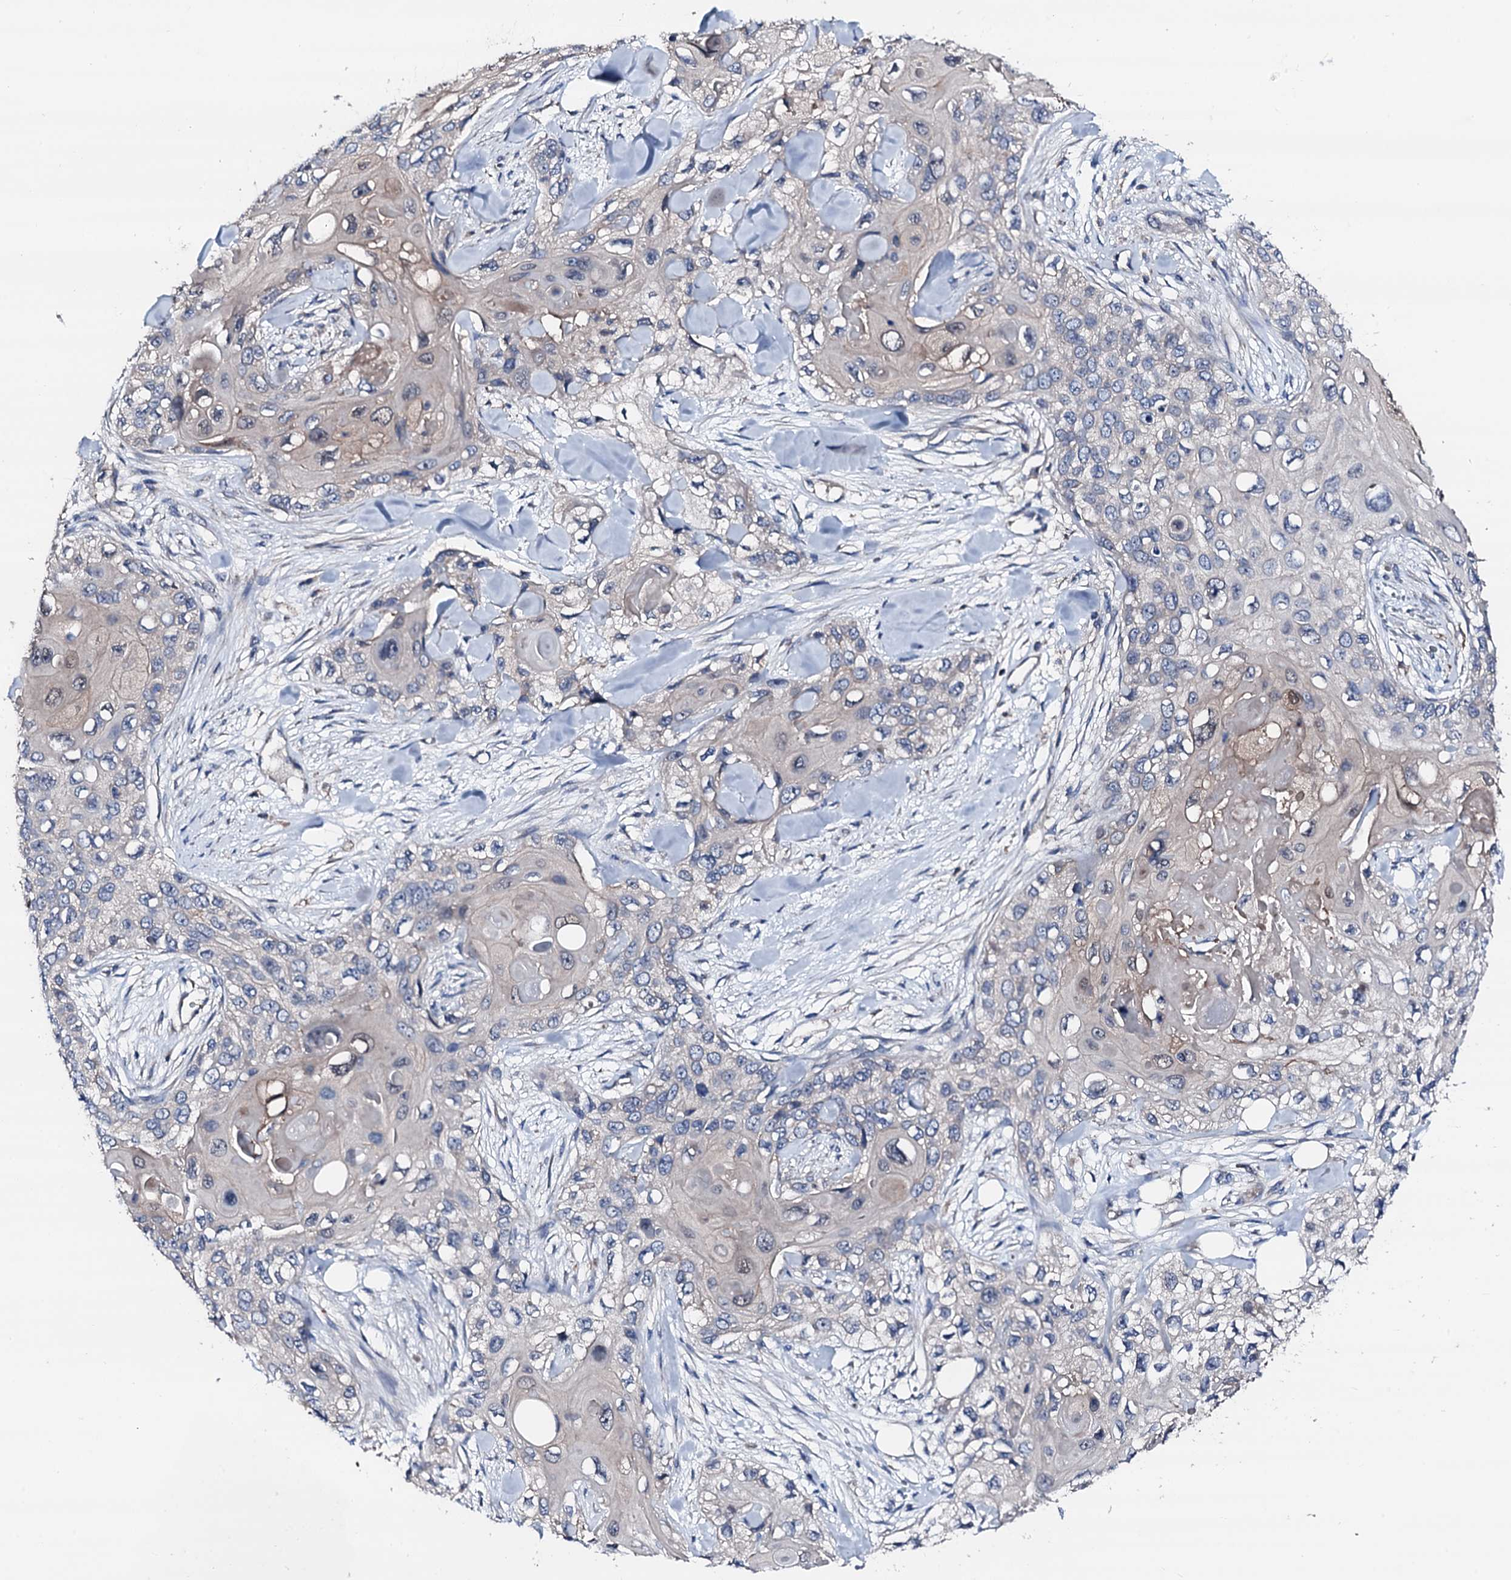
{"staining": {"intensity": "weak", "quantity": "<25%", "location": "cytoplasmic/membranous"}, "tissue": "skin cancer", "cell_type": "Tumor cells", "image_type": "cancer", "snomed": [{"axis": "morphology", "description": "Normal tissue, NOS"}, {"axis": "morphology", "description": "Squamous cell carcinoma, NOS"}, {"axis": "topography", "description": "Skin"}], "caption": "This is an immunohistochemistry (IHC) photomicrograph of human squamous cell carcinoma (skin). There is no expression in tumor cells.", "gene": "TRAFD1", "patient": {"sex": "male", "age": 72}}